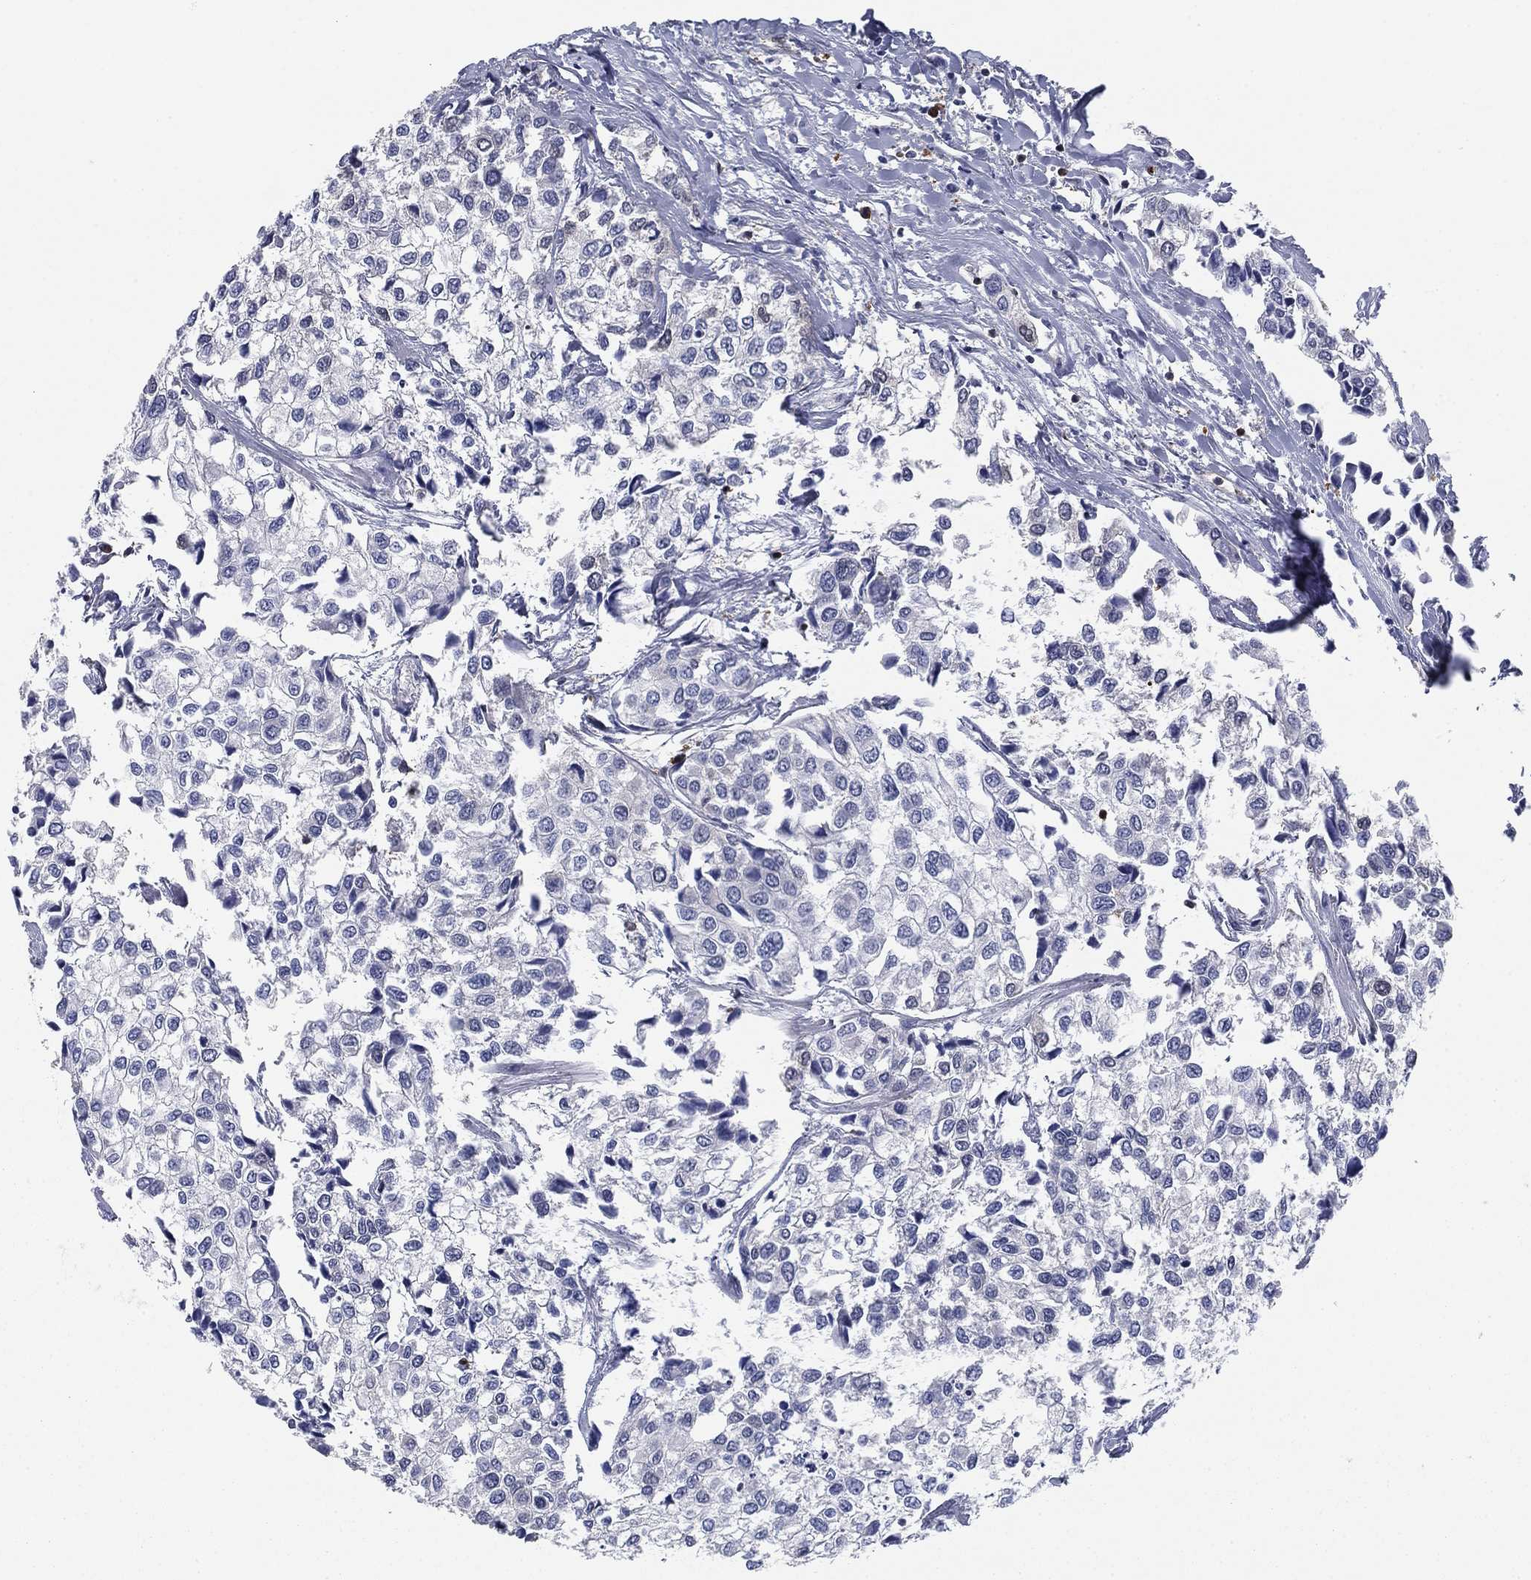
{"staining": {"intensity": "negative", "quantity": "none", "location": "none"}, "tissue": "urothelial cancer", "cell_type": "Tumor cells", "image_type": "cancer", "snomed": [{"axis": "morphology", "description": "Urothelial carcinoma, High grade"}, {"axis": "topography", "description": "Urinary bladder"}], "caption": "A high-resolution image shows immunohistochemistry staining of high-grade urothelial carcinoma, which demonstrates no significant staining in tumor cells.", "gene": "STMN1", "patient": {"sex": "male", "age": 73}}